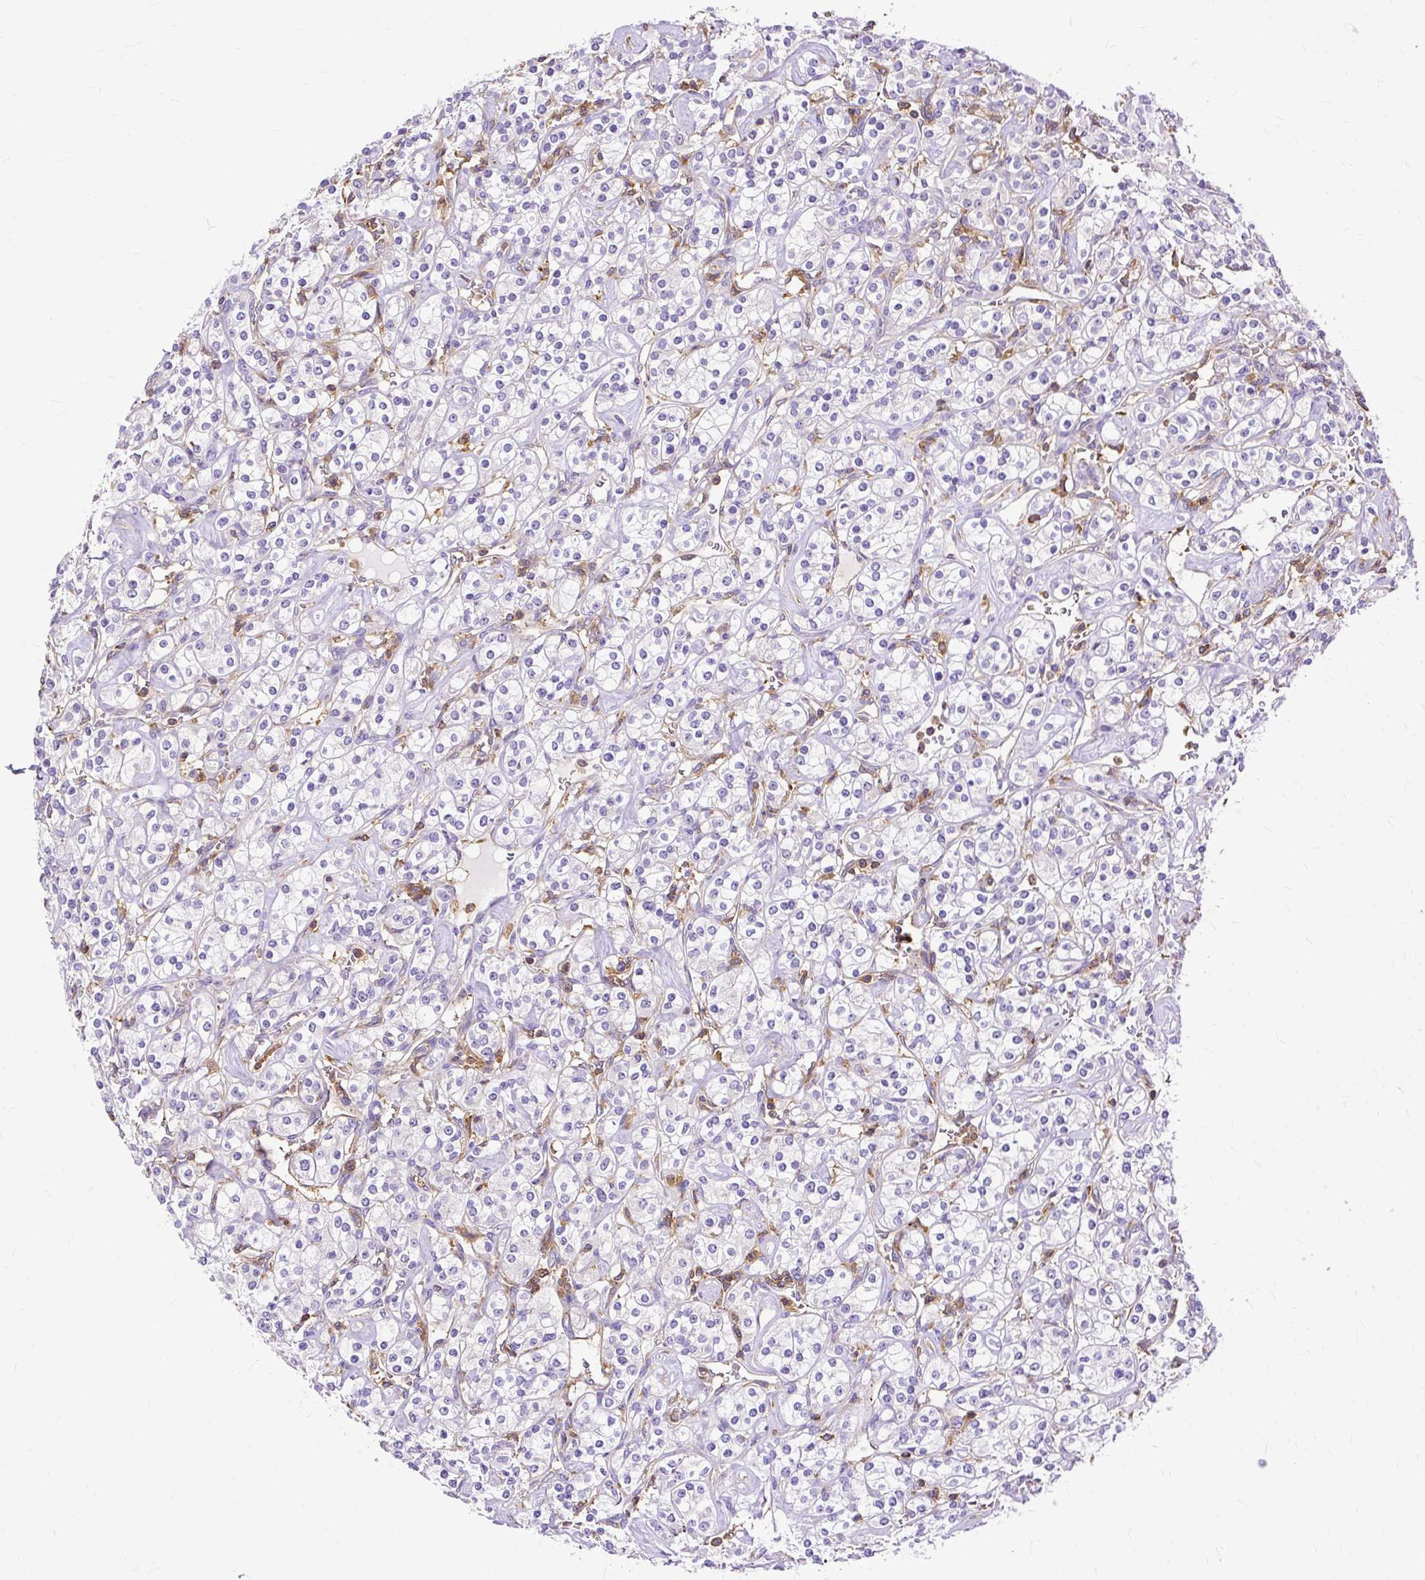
{"staining": {"intensity": "negative", "quantity": "none", "location": "none"}, "tissue": "renal cancer", "cell_type": "Tumor cells", "image_type": "cancer", "snomed": [{"axis": "morphology", "description": "Adenocarcinoma, NOS"}, {"axis": "topography", "description": "Kidney"}], "caption": "IHC micrograph of neoplastic tissue: human adenocarcinoma (renal) stained with DAB (3,3'-diaminobenzidine) shows no significant protein expression in tumor cells.", "gene": "TWF2", "patient": {"sex": "male", "age": 77}}